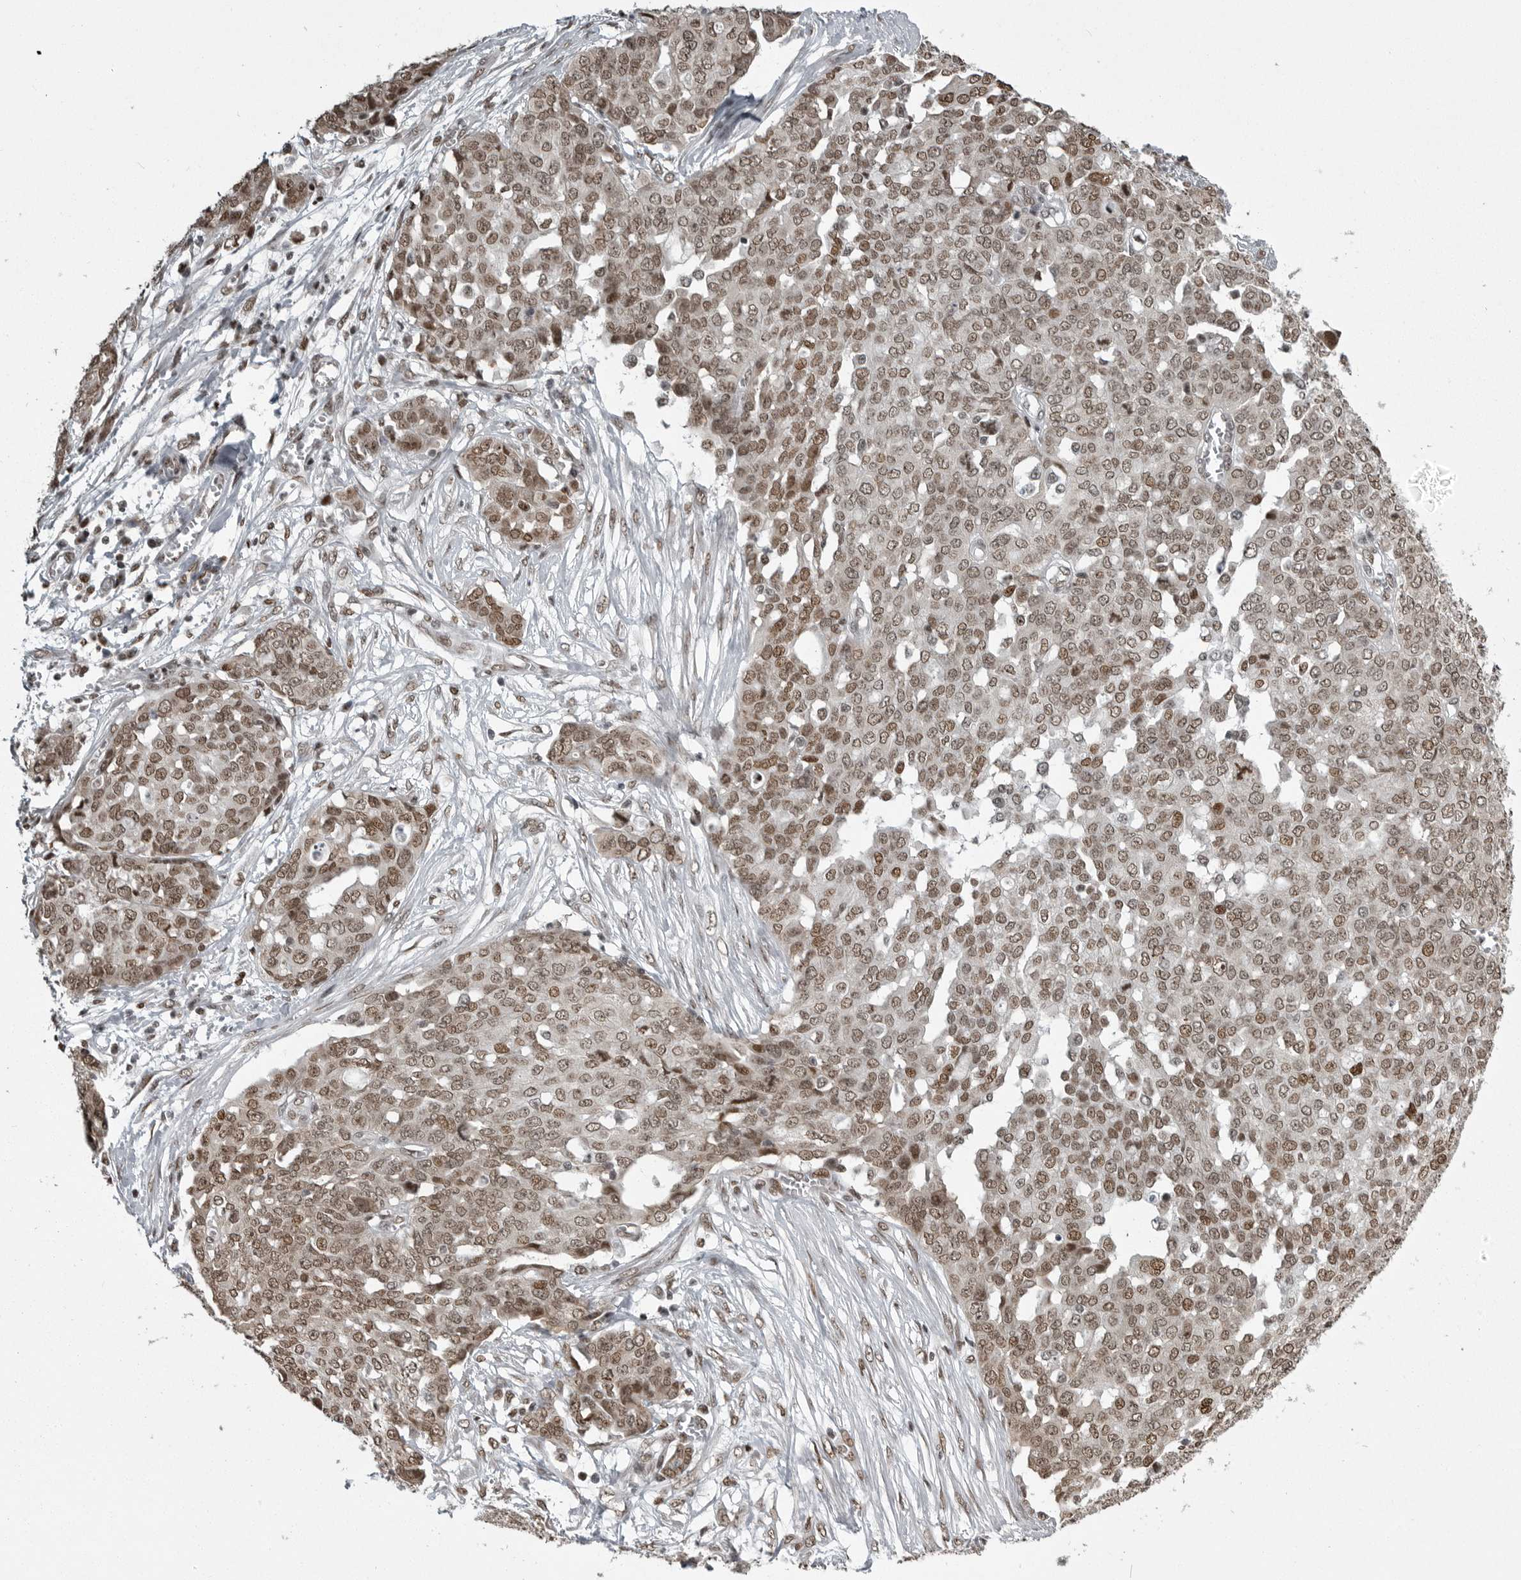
{"staining": {"intensity": "moderate", "quantity": ">75%", "location": "nuclear"}, "tissue": "ovarian cancer", "cell_type": "Tumor cells", "image_type": "cancer", "snomed": [{"axis": "morphology", "description": "Cystadenocarcinoma, serous, NOS"}, {"axis": "topography", "description": "Soft tissue"}, {"axis": "topography", "description": "Ovary"}], "caption": "A high-resolution micrograph shows IHC staining of ovarian serous cystadenocarcinoma, which exhibits moderate nuclear expression in about >75% of tumor cells. Nuclei are stained in blue.", "gene": "YAF2", "patient": {"sex": "female", "age": 57}}